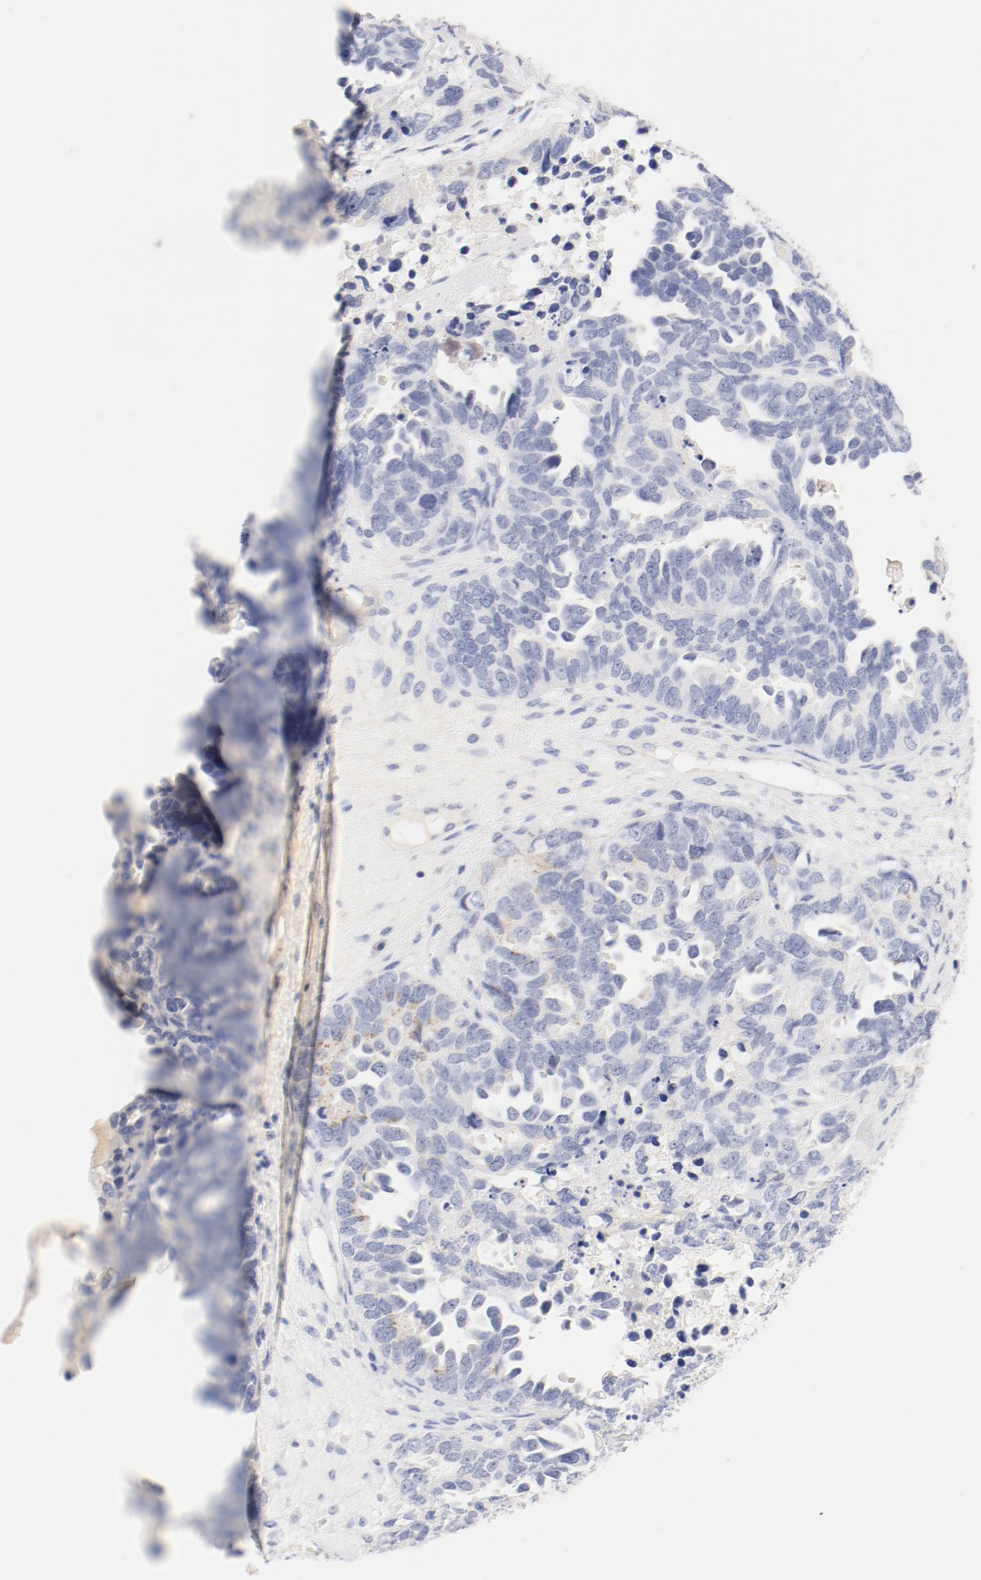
{"staining": {"intensity": "negative", "quantity": "none", "location": "none"}, "tissue": "ovarian cancer", "cell_type": "Tumor cells", "image_type": "cancer", "snomed": [{"axis": "morphology", "description": "Cystadenocarcinoma, serous, NOS"}, {"axis": "topography", "description": "Ovary"}], "caption": "Immunohistochemistry (IHC) of serous cystadenocarcinoma (ovarian) exhibits no expression in tumor cells.", "gene": "HOMER1", "patient": {"sex": "female", "age": 82}}